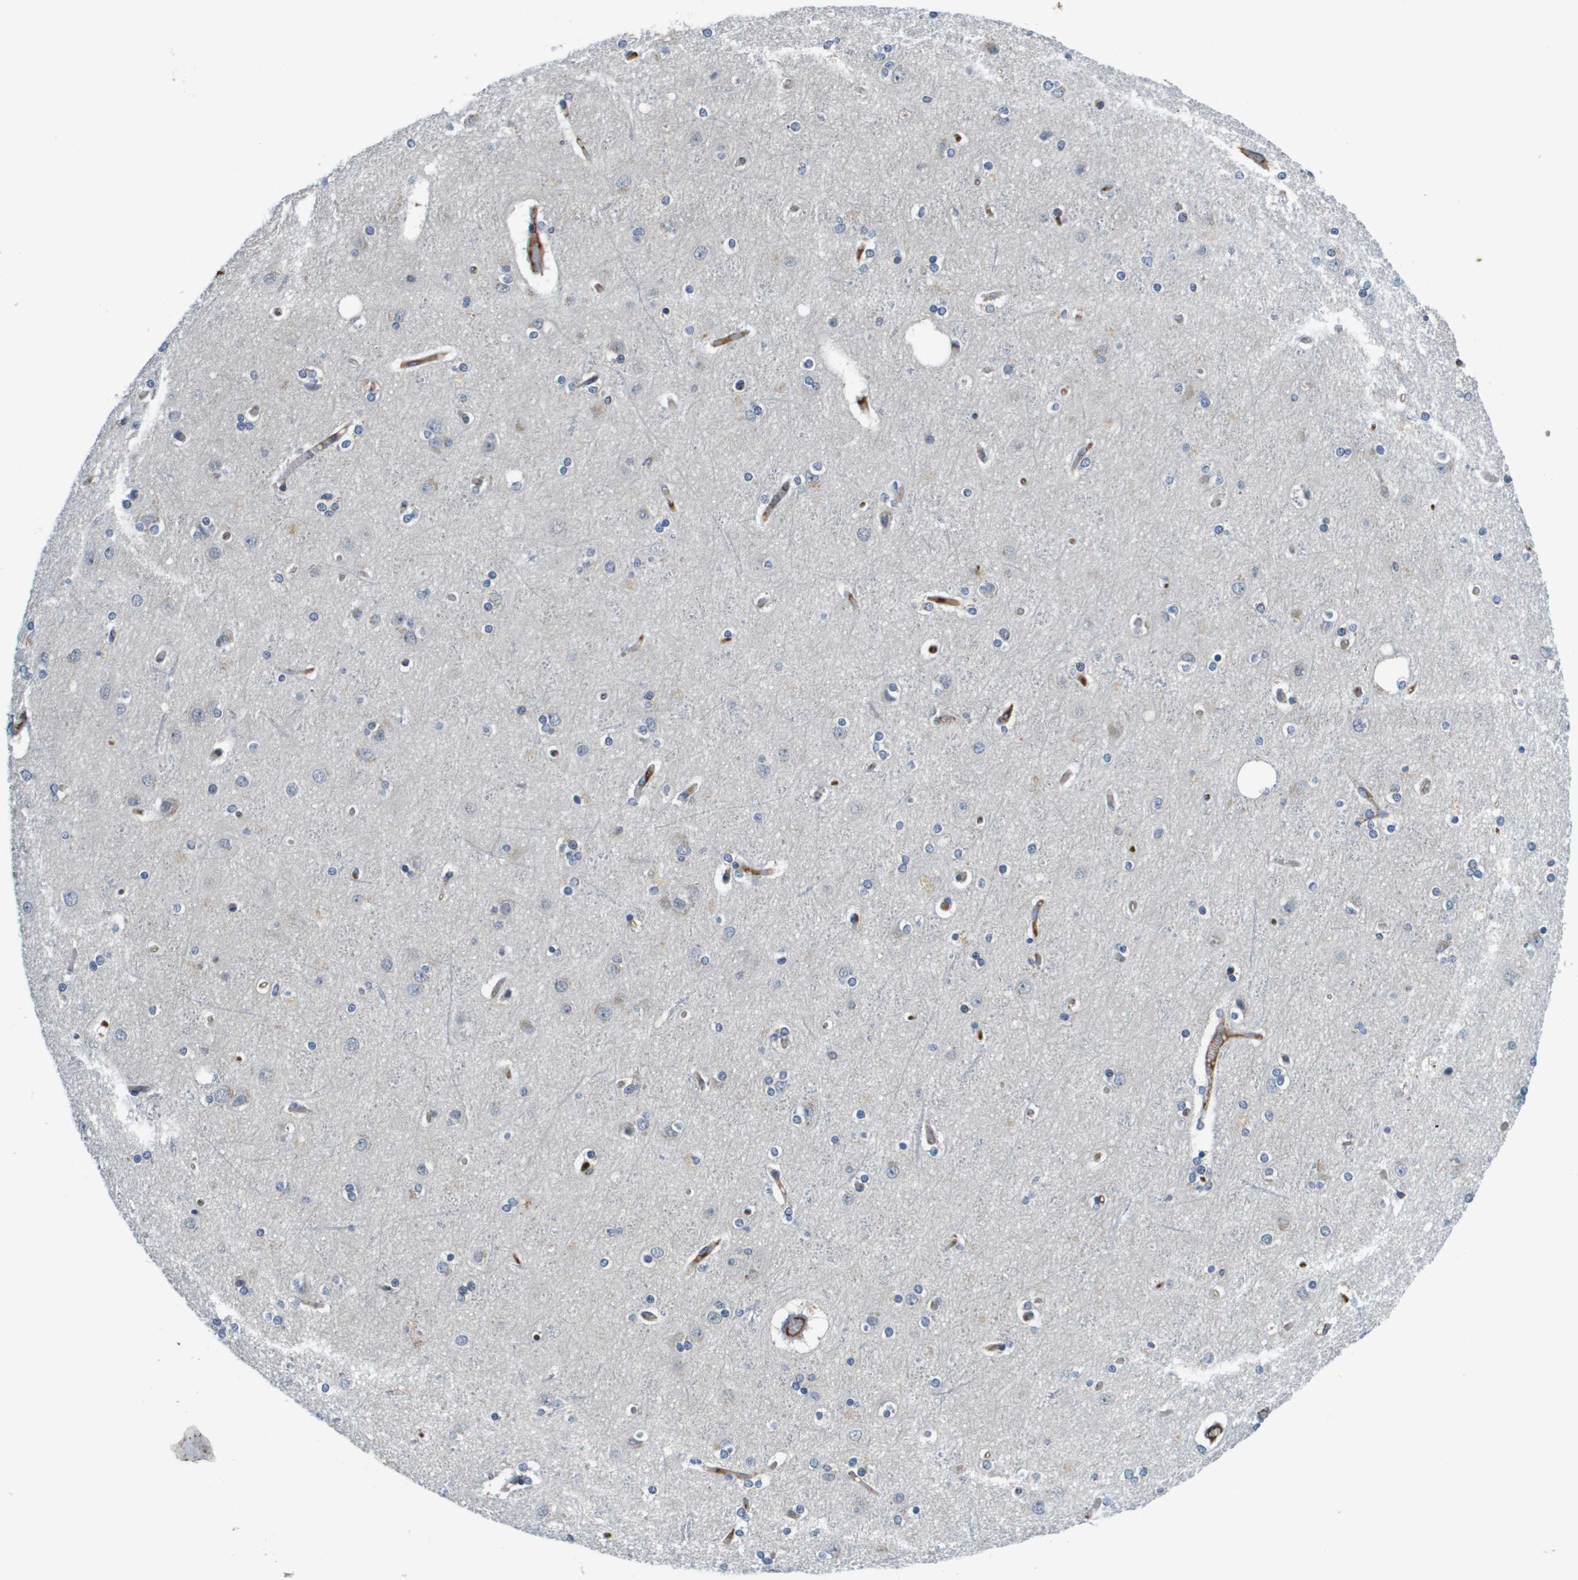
{"staining": {"intensity": "weak", "quantity": "<25%", "location": "cytoplasmic/membranous"}, "tissue": "cerebral cortex", "cell_type": "Endothelial cells", "image_type": "normal", "snomed": [{"axis": "morphology", "description": "Normal tissue, NOS"}, {"axis": "topography", "description": "Cerebral cortex"}], "caption": "The histopathology image exhibits no staining of endothelial cells in unremarkable cerebral cortex.", "gene": "SLC16A3", "patient": {"sex": "female", "age": 54}}